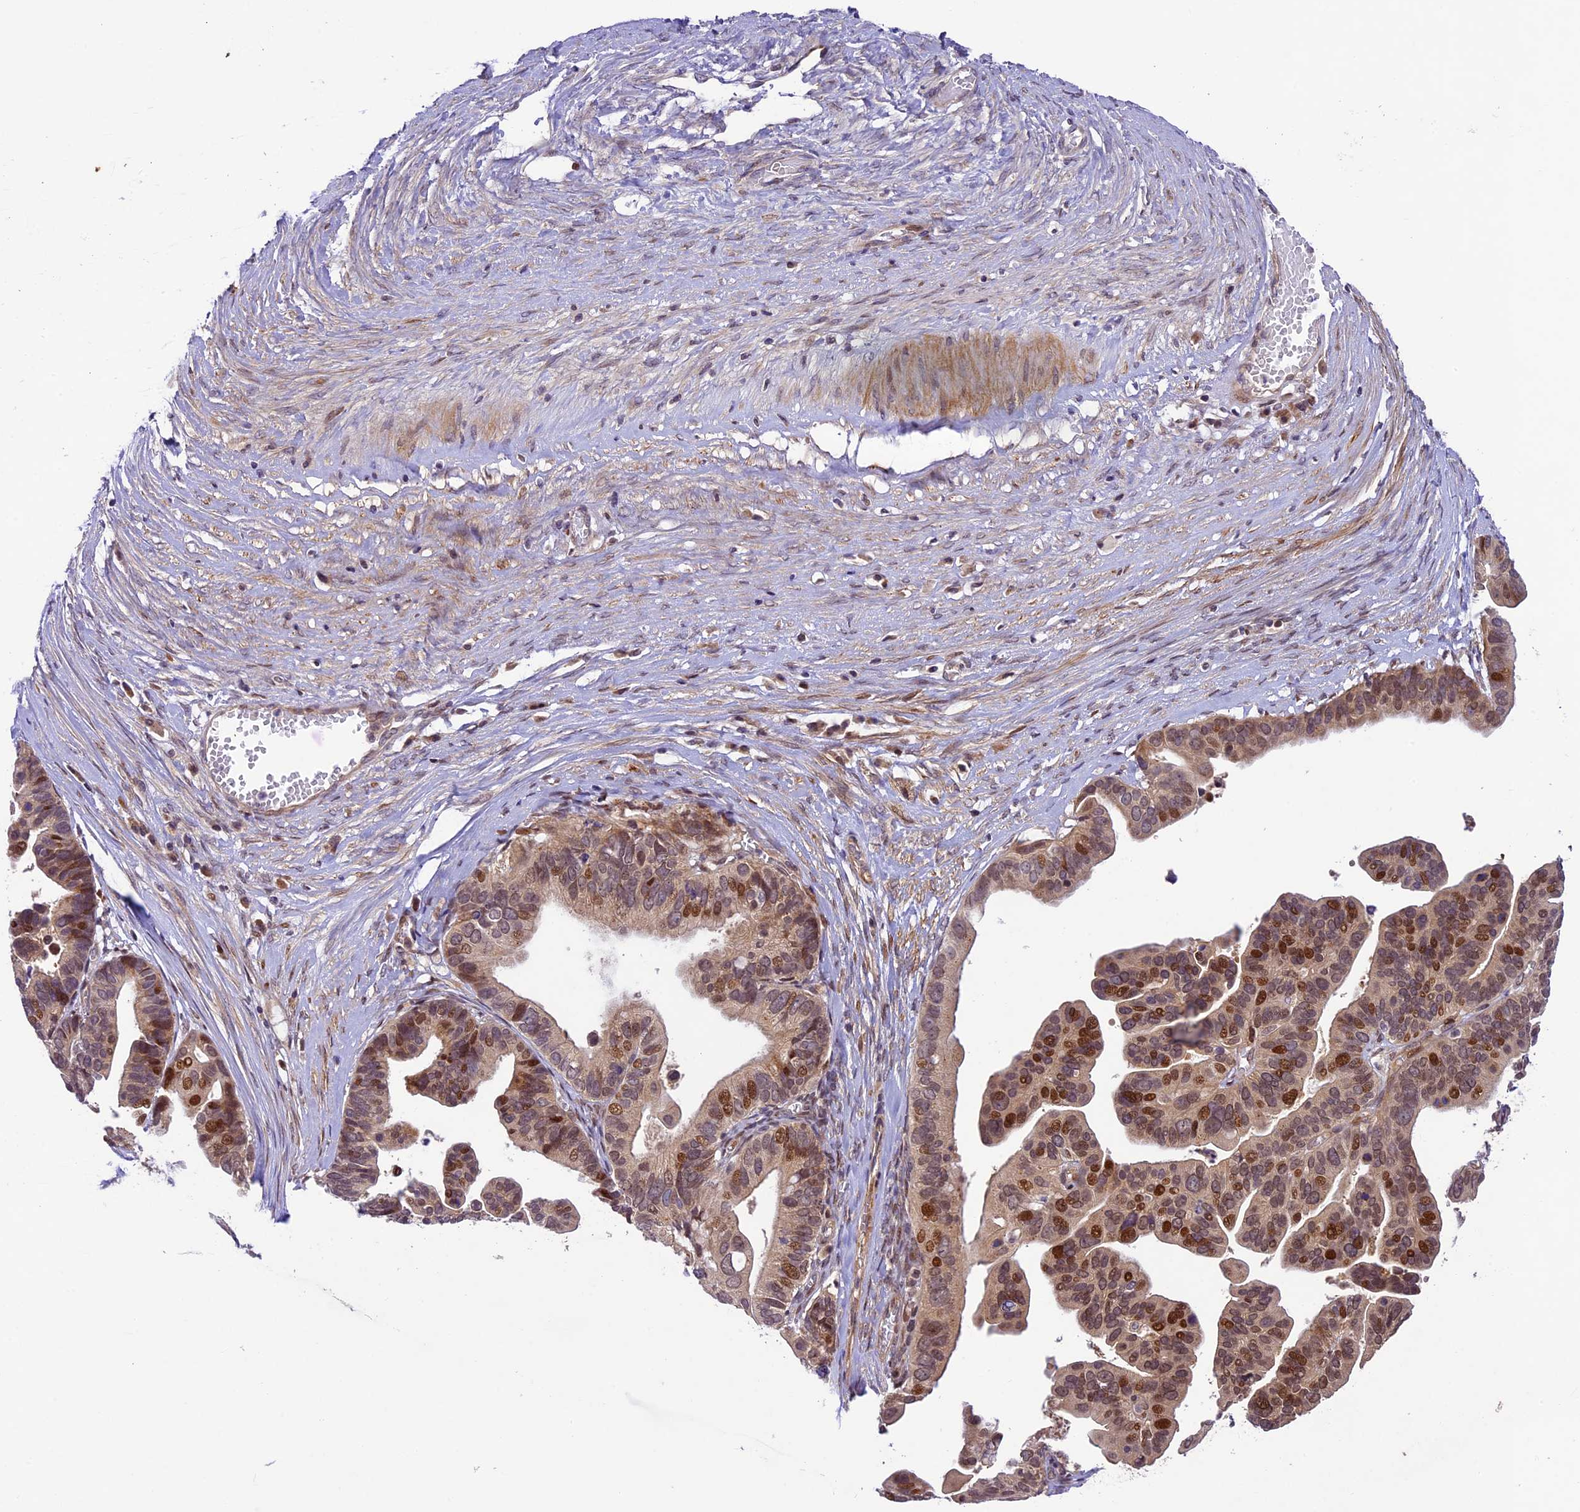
{"staining": {"intensity": "strong", "quantity": "25%-75%", "location": "nuclear"}, "tissue": "ovarian cancer", "cell_type": "Tumor cells", "image_type": "cancer", "snomed": [{"axis": "morphology", "description": "Cystadenocarcinoma, serous, NOS"}, {"axis": "topography", "description": "Ovary"}], "caption": "Human ovarian cancer stained for a protein (brown) demonstrates strong nuclear positive expression in approximately 25%-75% of tumor cells.", "gene": "NEK8", "patient": {"sex": "female", "age": 56}}